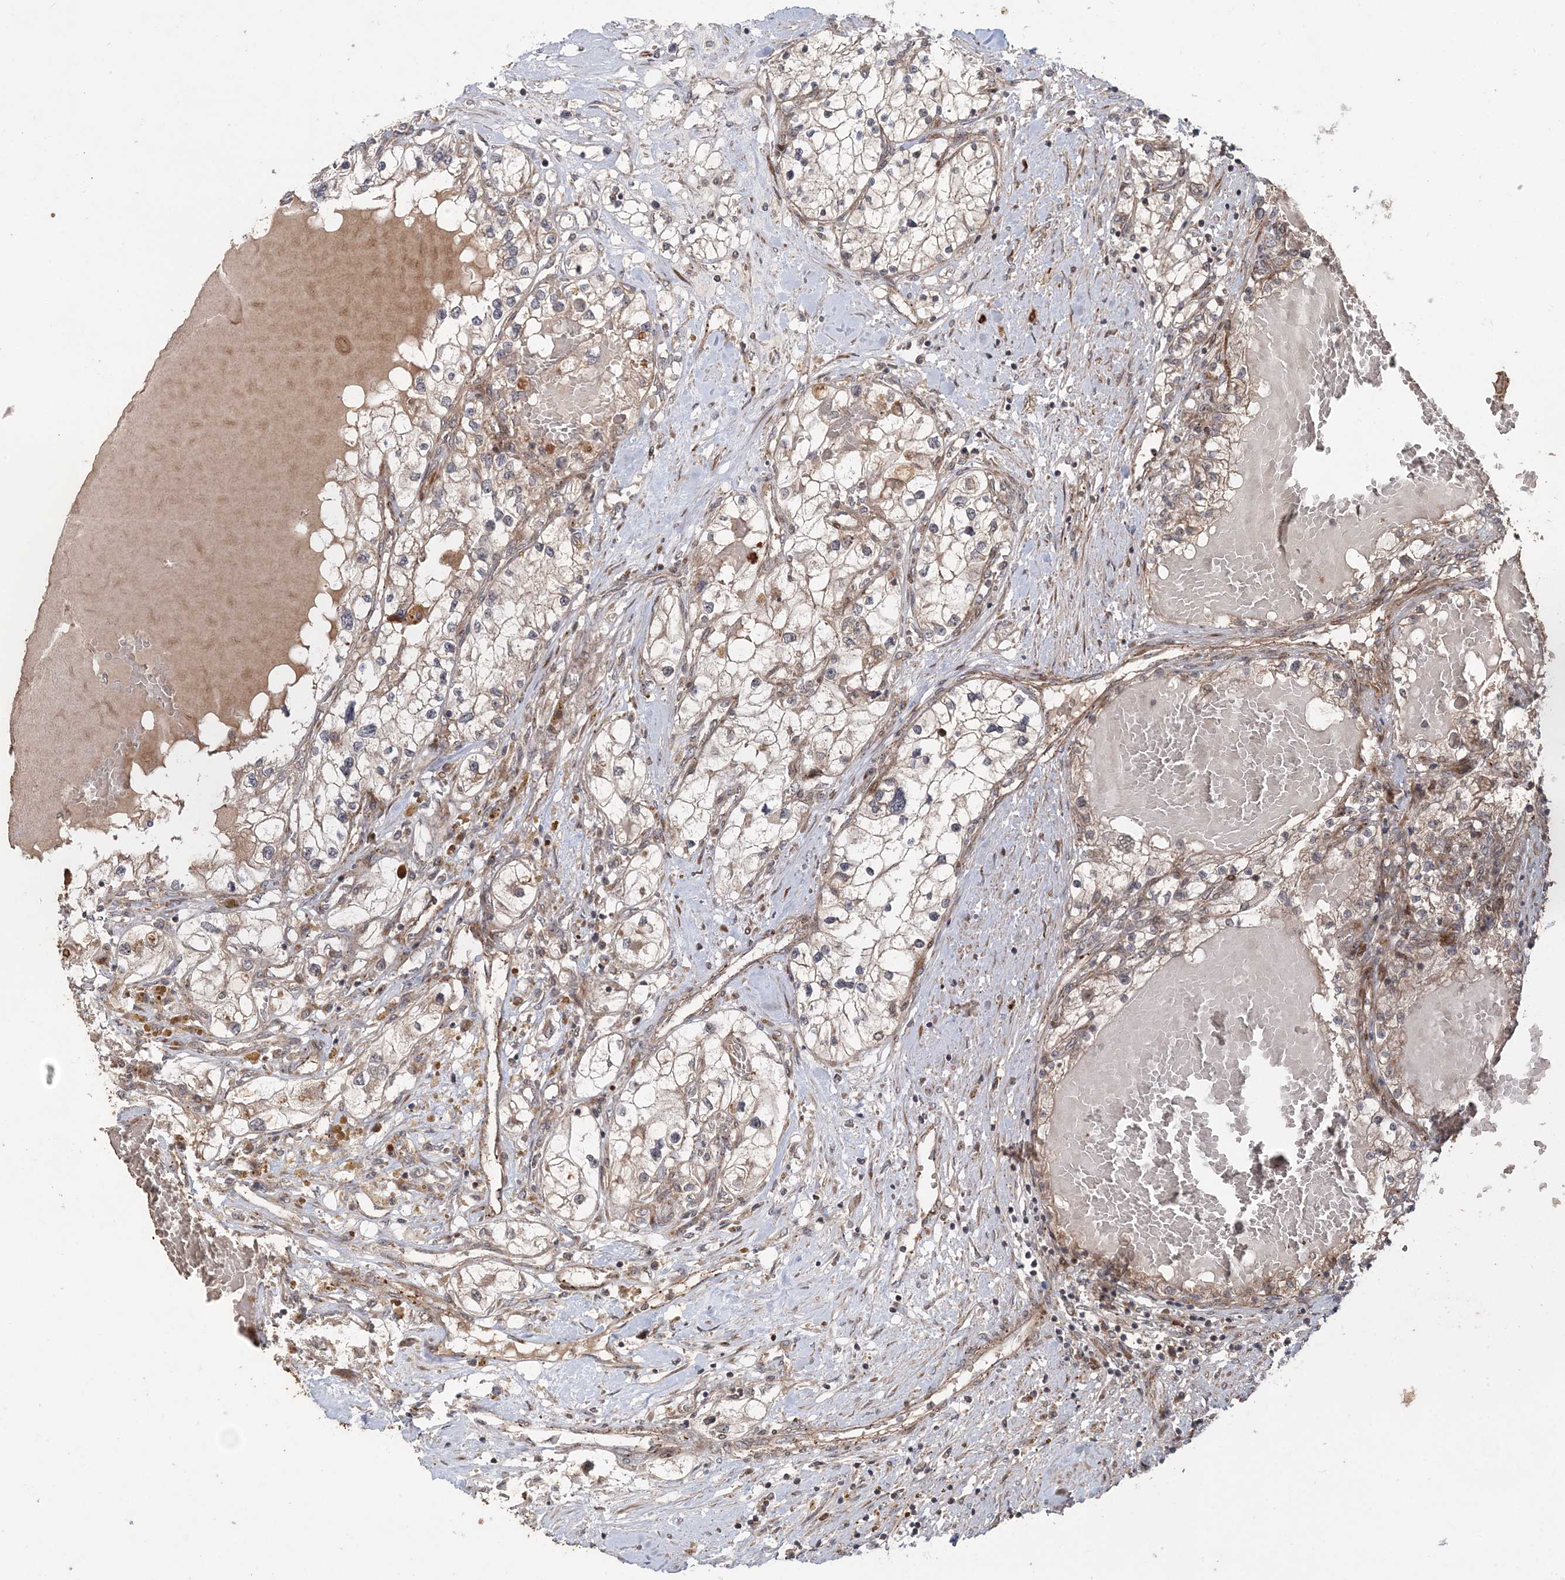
{"staining": {"intensity": "weak", "quantity": "25%-75%", "location": "cytoplasmic/membranous"}, "tissue": "renal cancer", "cell_type": "Tumor cells", "image_type": "cancer", "snomed": [{"axis": "morphology", "description": "Normal tissue, NOS"}, {"axis": "morphology", "description": "Adenocarcinoma, NOS"}, {"axis": "topography", "description": "Kidney"}], "caption": "Human renal cancer (adenocarcinoma) stained with a protein marker shows weak staining in tumor cells.", "gene": "UBTD2", "patient": {"sex": "male", "age": 68}}